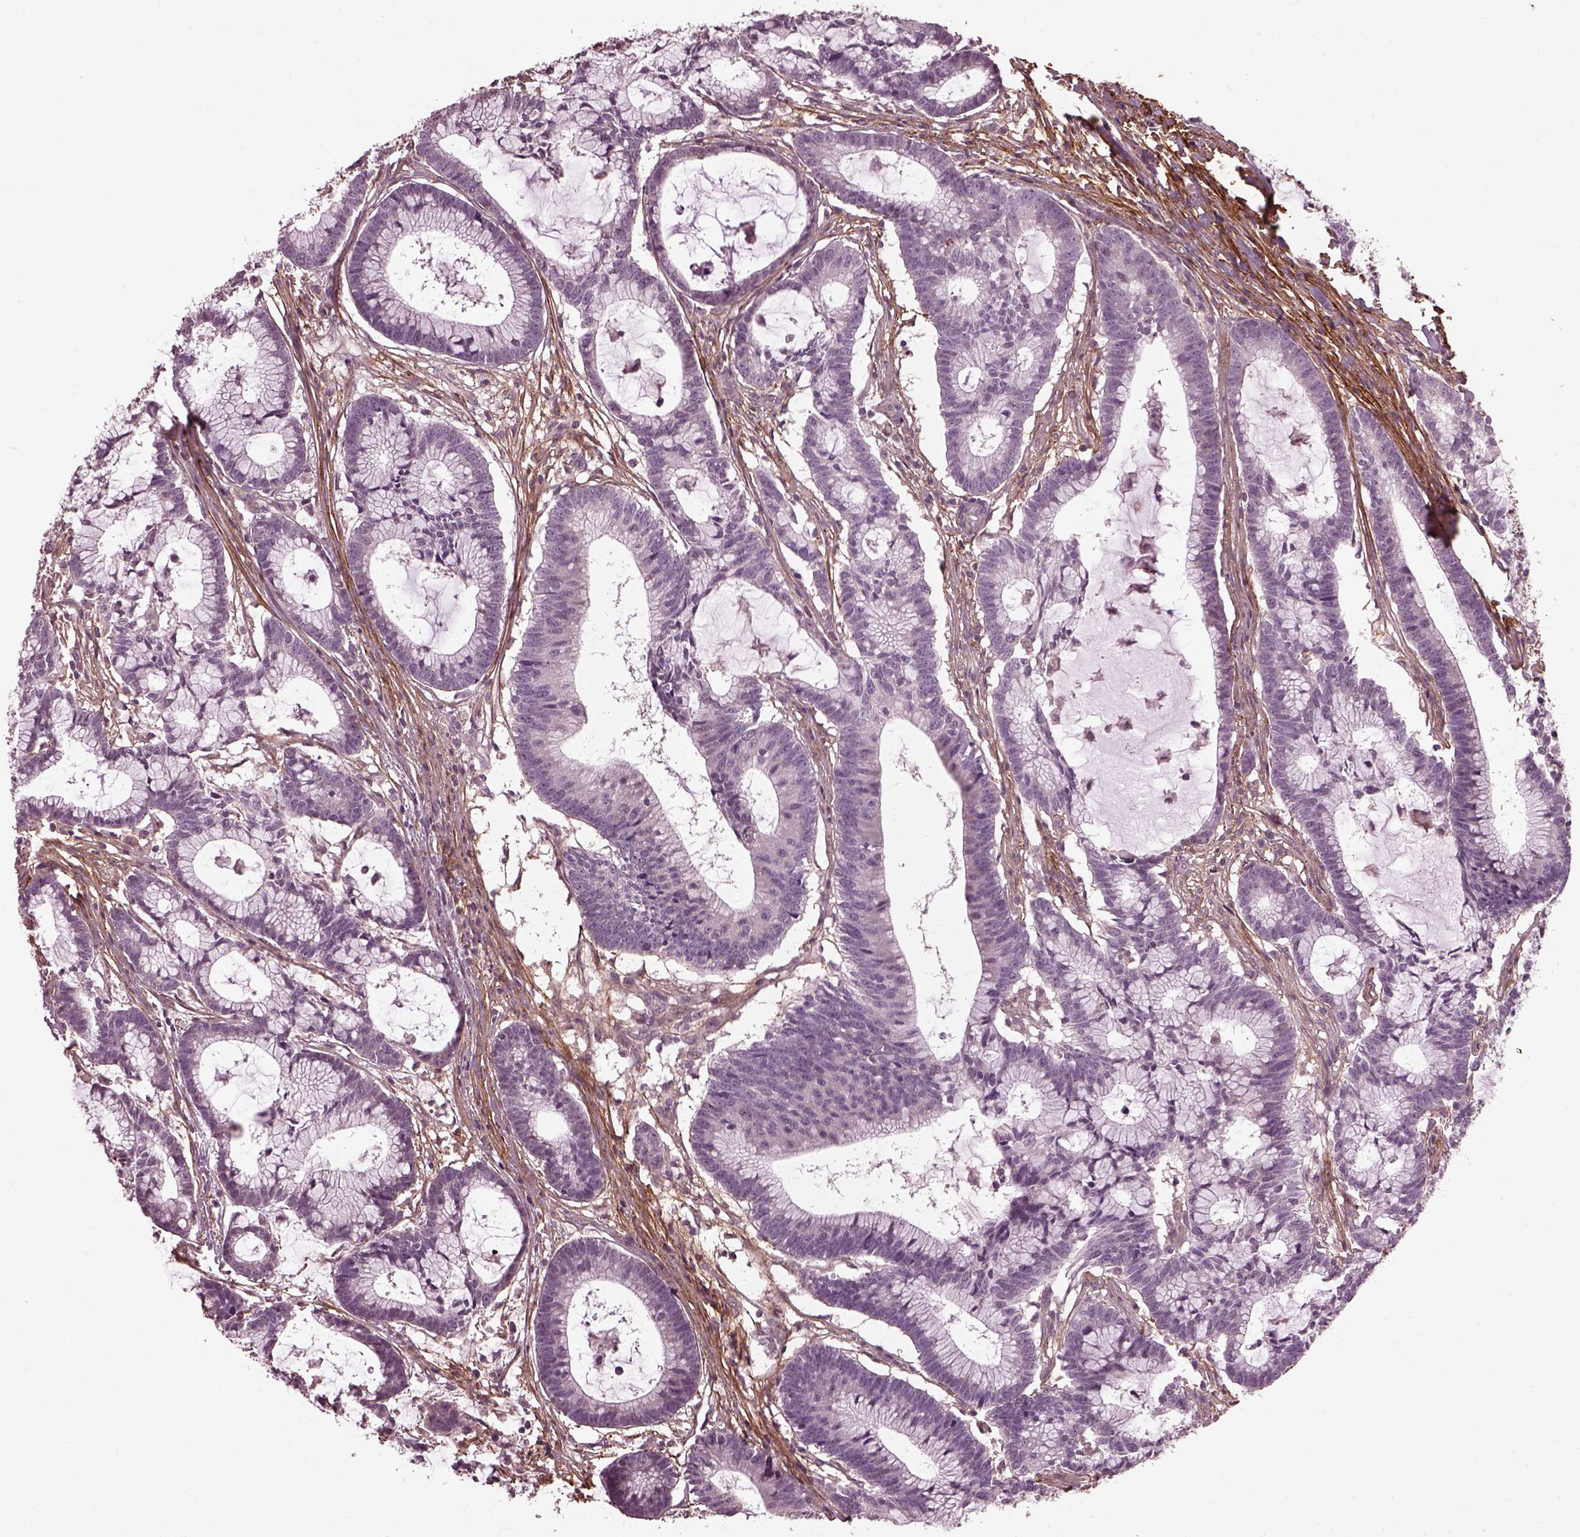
{"staining": {"intensity": "negative", "quantity": "none", "location": "none"}, "tissue": "colorectal cancer", "cell_type": "Tumor cells", "image_type": "cancer", "snomed": [{"axis": "morphology", "description": "Adenocarcinoma, NOS"}, {"axis": "topography", "description": "Colon"}], "caption": "Tumor cells show no significant protein expression in colorectal cancer (adenocarcinoma).", "gene": "EFEMP1", "patient": {"sex": "female", "age": 78}}